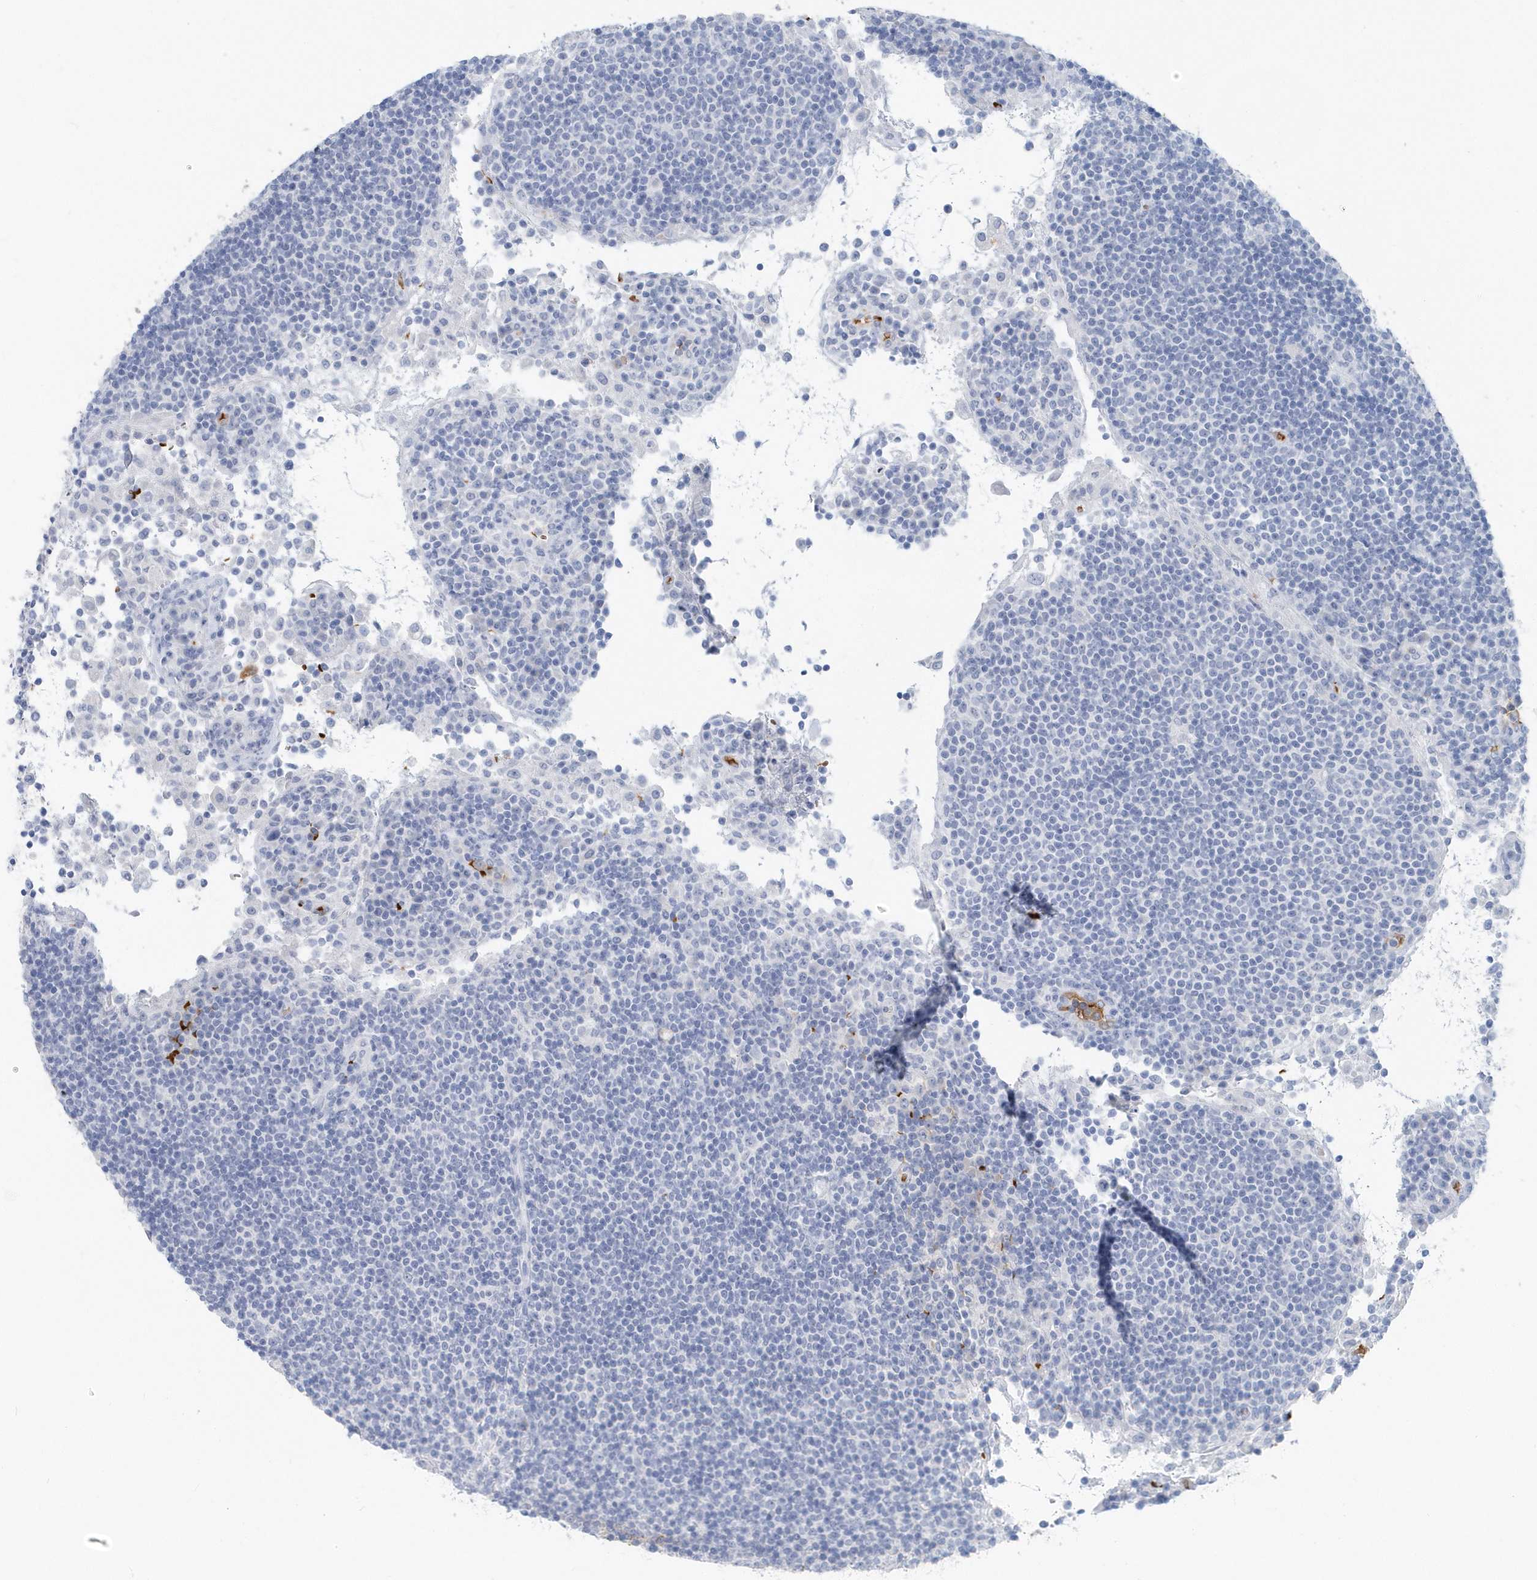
{"staining": {"intensity": "negative", "quantity": "none", "location": "none"}, "tissue": "lymph node", "cell_type": "Germinal center cells", "image_type": "normal", "snomed": [{"axis": "morphology", "description": "Normal tissue, NOS"}, {"axis": "topography", "description": "Lymph node"}], "caption": "Germinal center cells show no significant staining in unremarkable lymph node. (Immunohistochemistry, brightfield microscopy, high magnification).", "gene": "HBA2", "patient": {"sex": "female", "age": 53}}